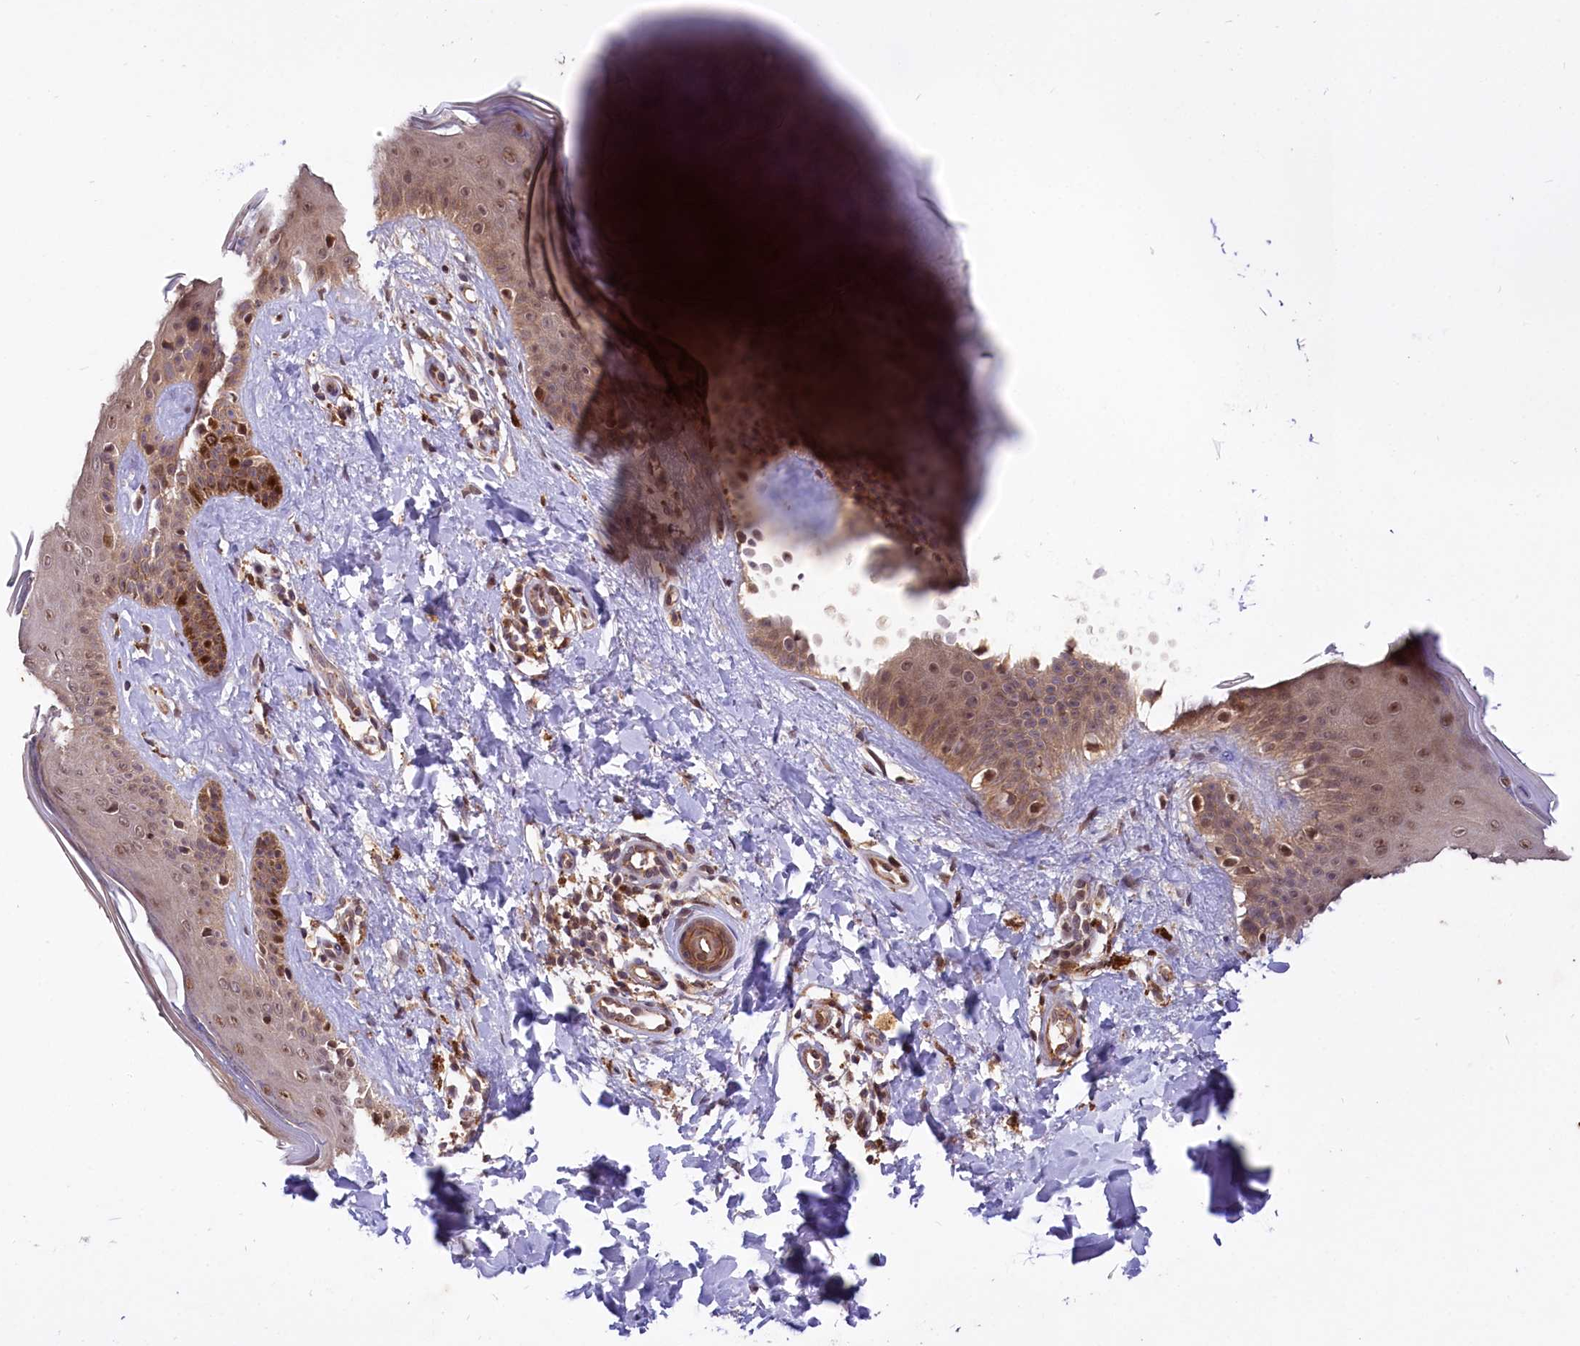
{"staining": {"intensity": "moderate", "quantity": ">75%", "location": "cytoplasmic/membranous,nuclear"}, "tissue": "skin", "cell_type": "Fibroblasts", "image_type": "normal", "snomed": [{"axis": "morphology", "description": "Normal tissue, NOS"}, {"axis": "topography", "description": "Skin"}], "caption": "Immunohistochemistry micrograph of unremarkable skin: skin stained using immunohistochemistry (IHC) reveals medium levels of moderate protein expression localized specifically in the cytoplasmic/membranous,nuclear of fibroblasts, appearing as a cytoplasmic/membranous,nuclear brown color.", "gene": "UBE3A", "patient": {"sex": "male", "age": 52}}